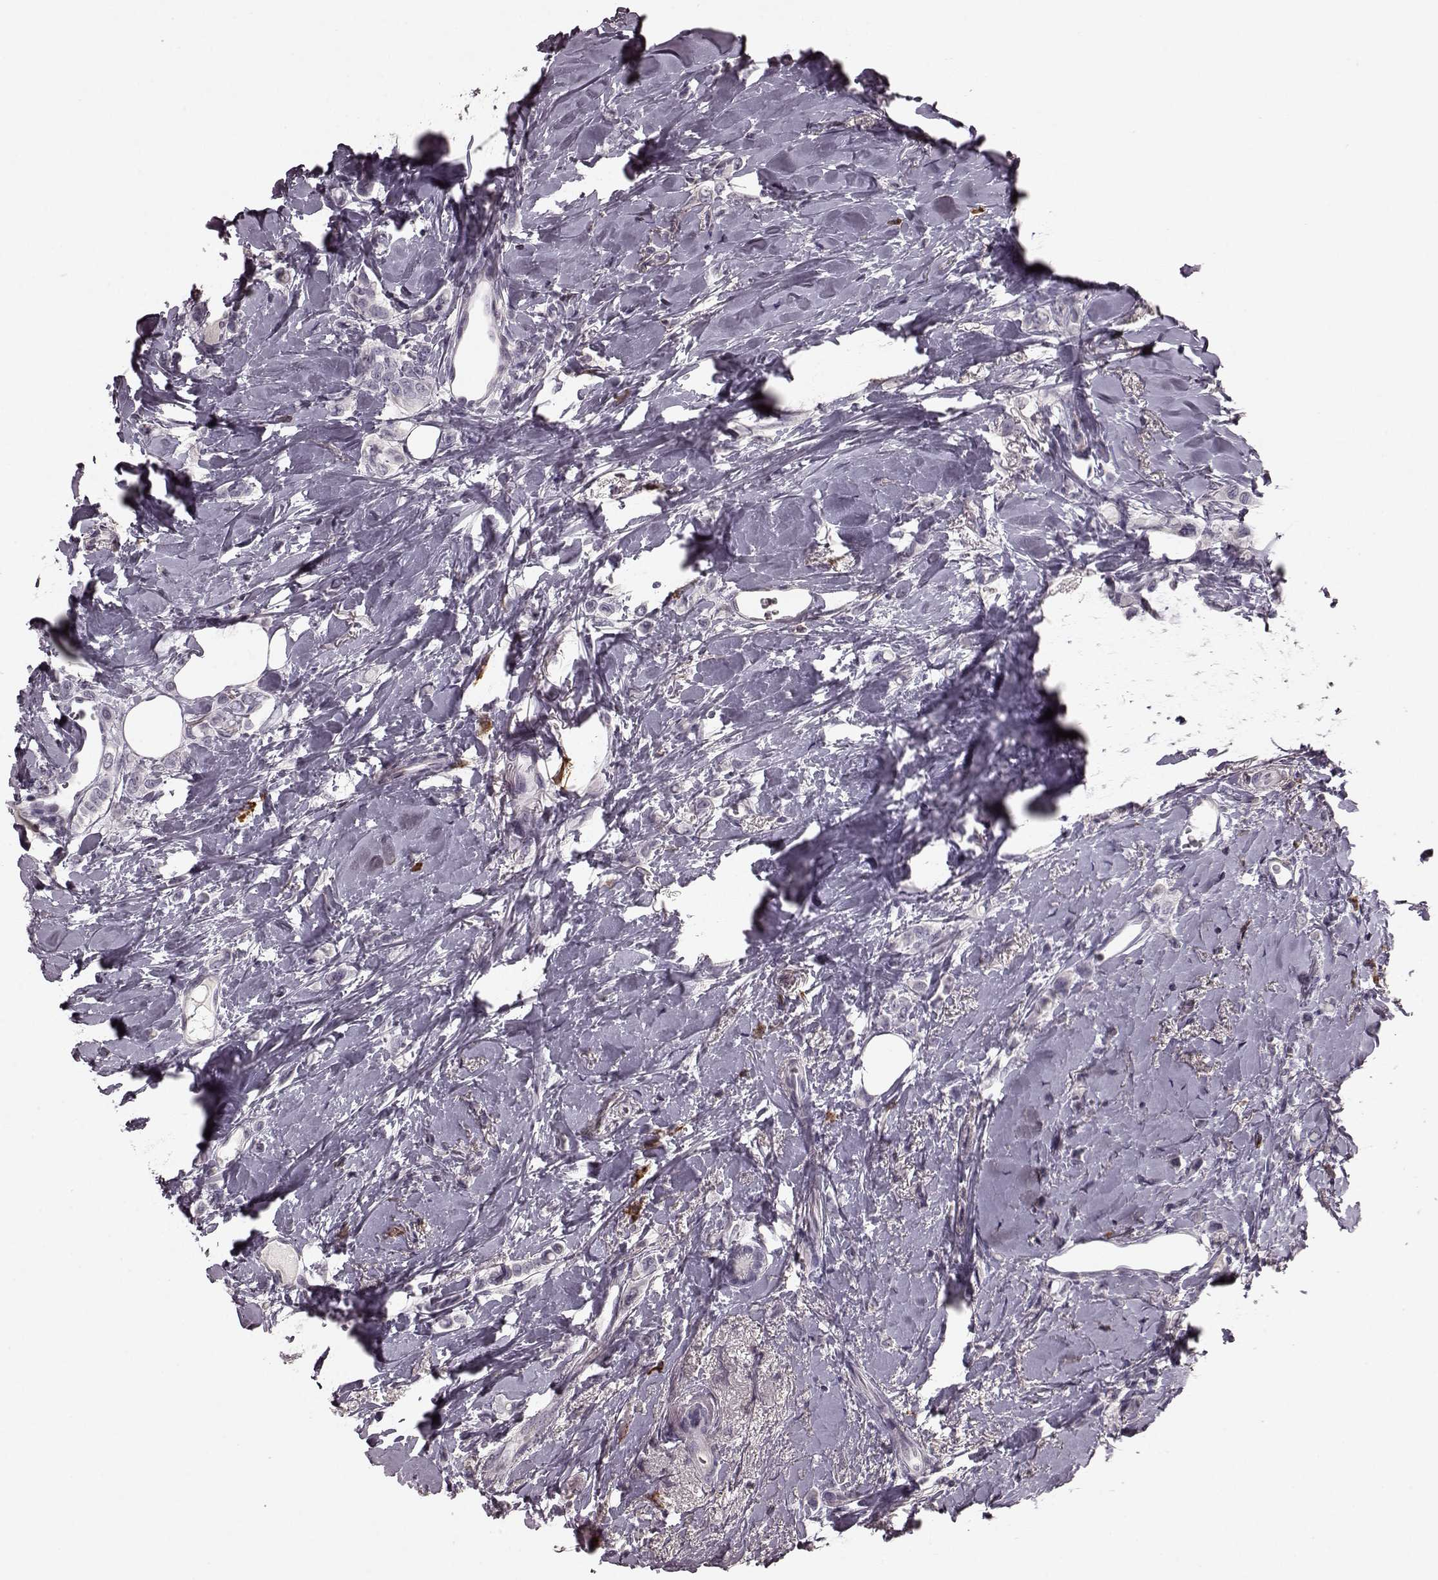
{"staining": {"intensity": "negative", "quantity": "none", "location": "none"}, "tissue": "breast cancer", "cell_type": "Tumor cells", "image_type": "cancer", "snomed": [{"axis": "morphology", "description": "Lobular carcinoma"}, {"axis": "topography", "description": "Breast"}], "caption": "Immunohistochemistry image of breast lobular carcinoma stained for a protein (brown), which reveals no expression in tumor cells. Nuclei are stained in blue.", "gene": "CD28", "patient": {"sex": "female", "age": 66}}